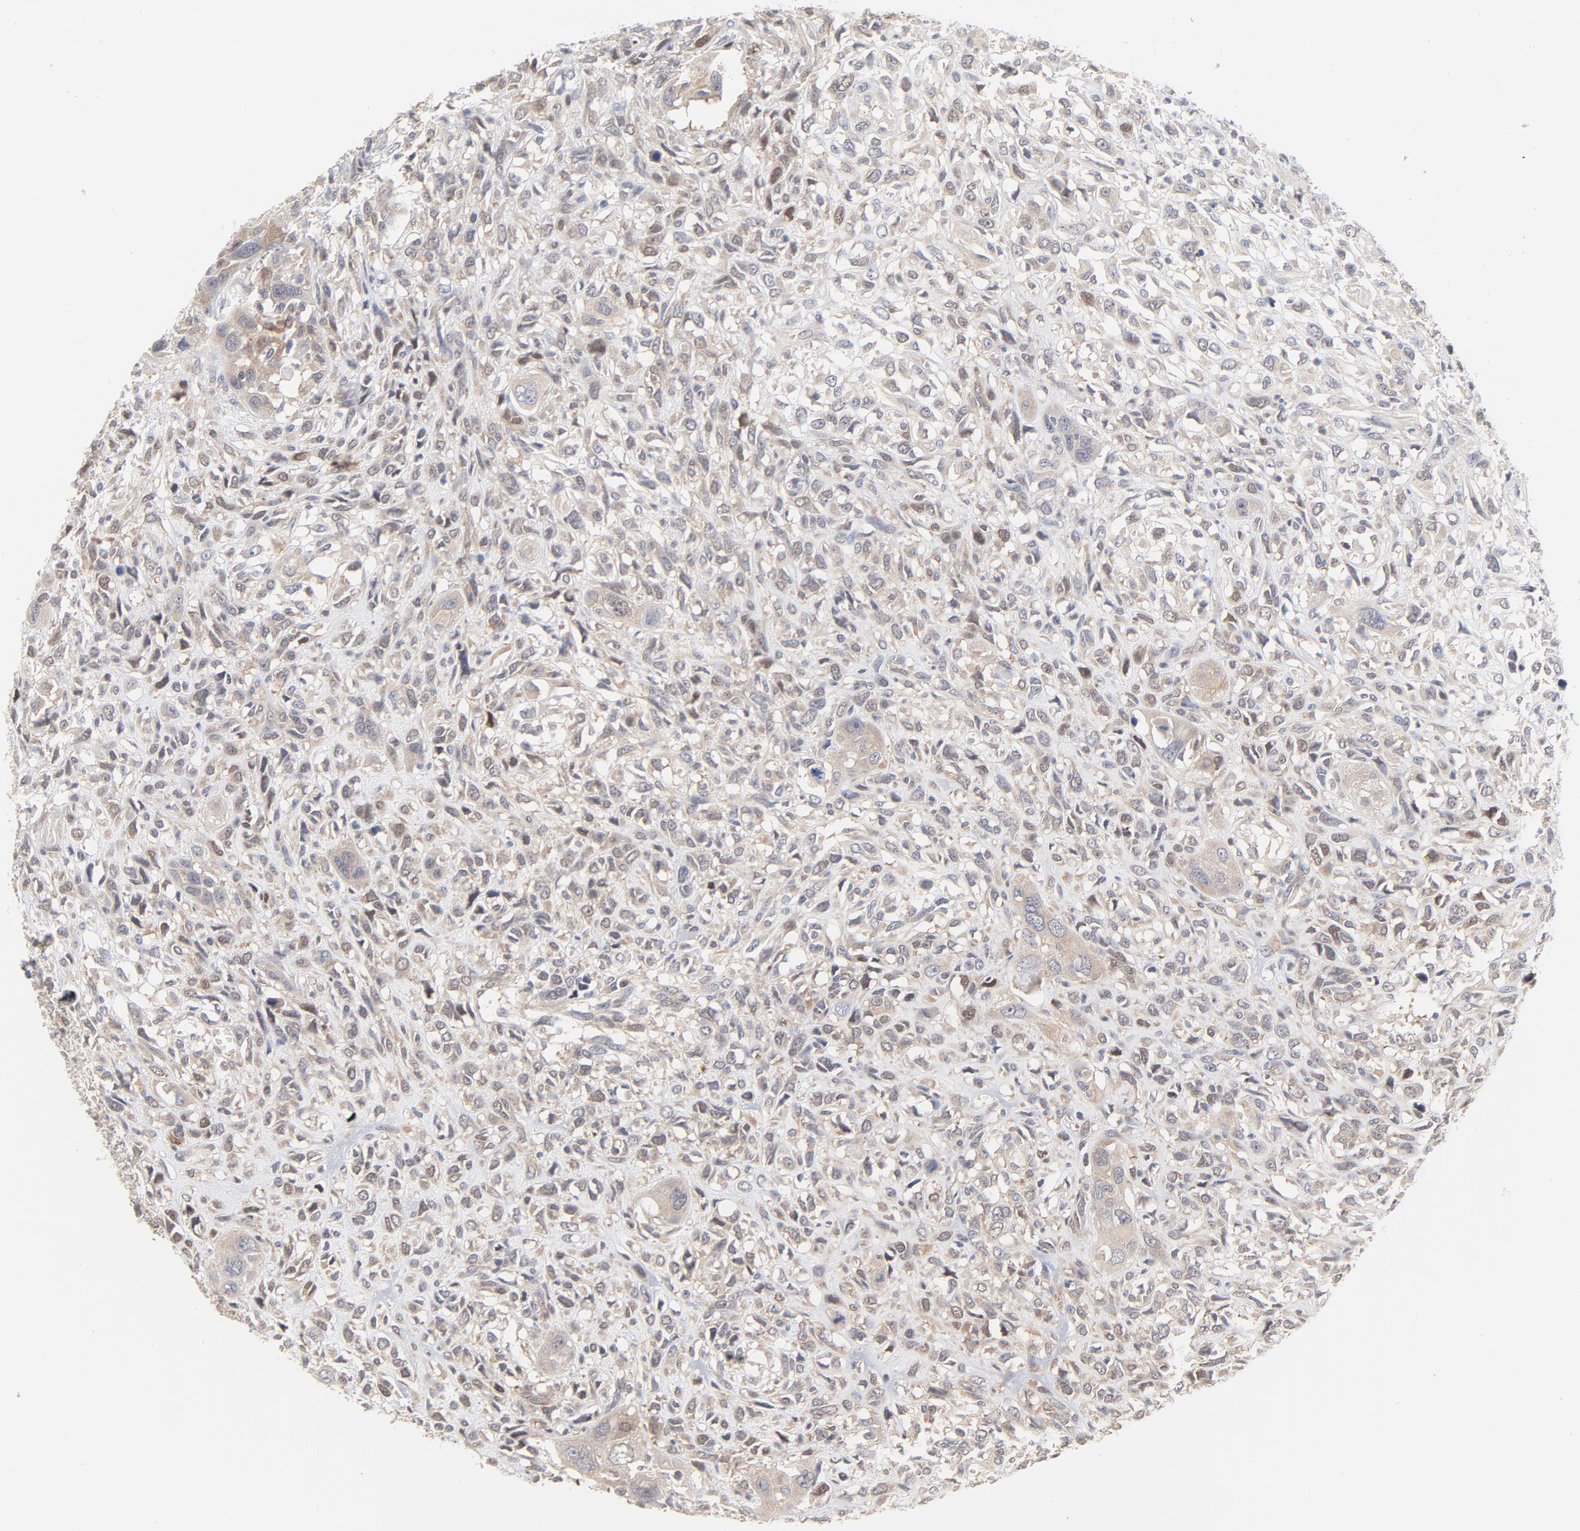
{"staining": {"intensity": "weak", "quantity": "<25%", "location": "cytoplasmic/membranous"}, "tissue": "head and neck cancer", "cell_type": "Tumor cells", "image_type": "cancer", "snomed": [{"axis": "morphology", "description": "Neoplasm, malignant, NOS"}, {"axis": "topography", "description": "Salivary gland"}, {"axis": "topography", "description": "Head-Neck"}], "caption": "This is an immunohistochemistry (IHC) image of malignant neoplasm (head and neck). There is no expression in tumor cells.", "gene": "UBL4A", "patient": {"sex": "male", "age": 43}}